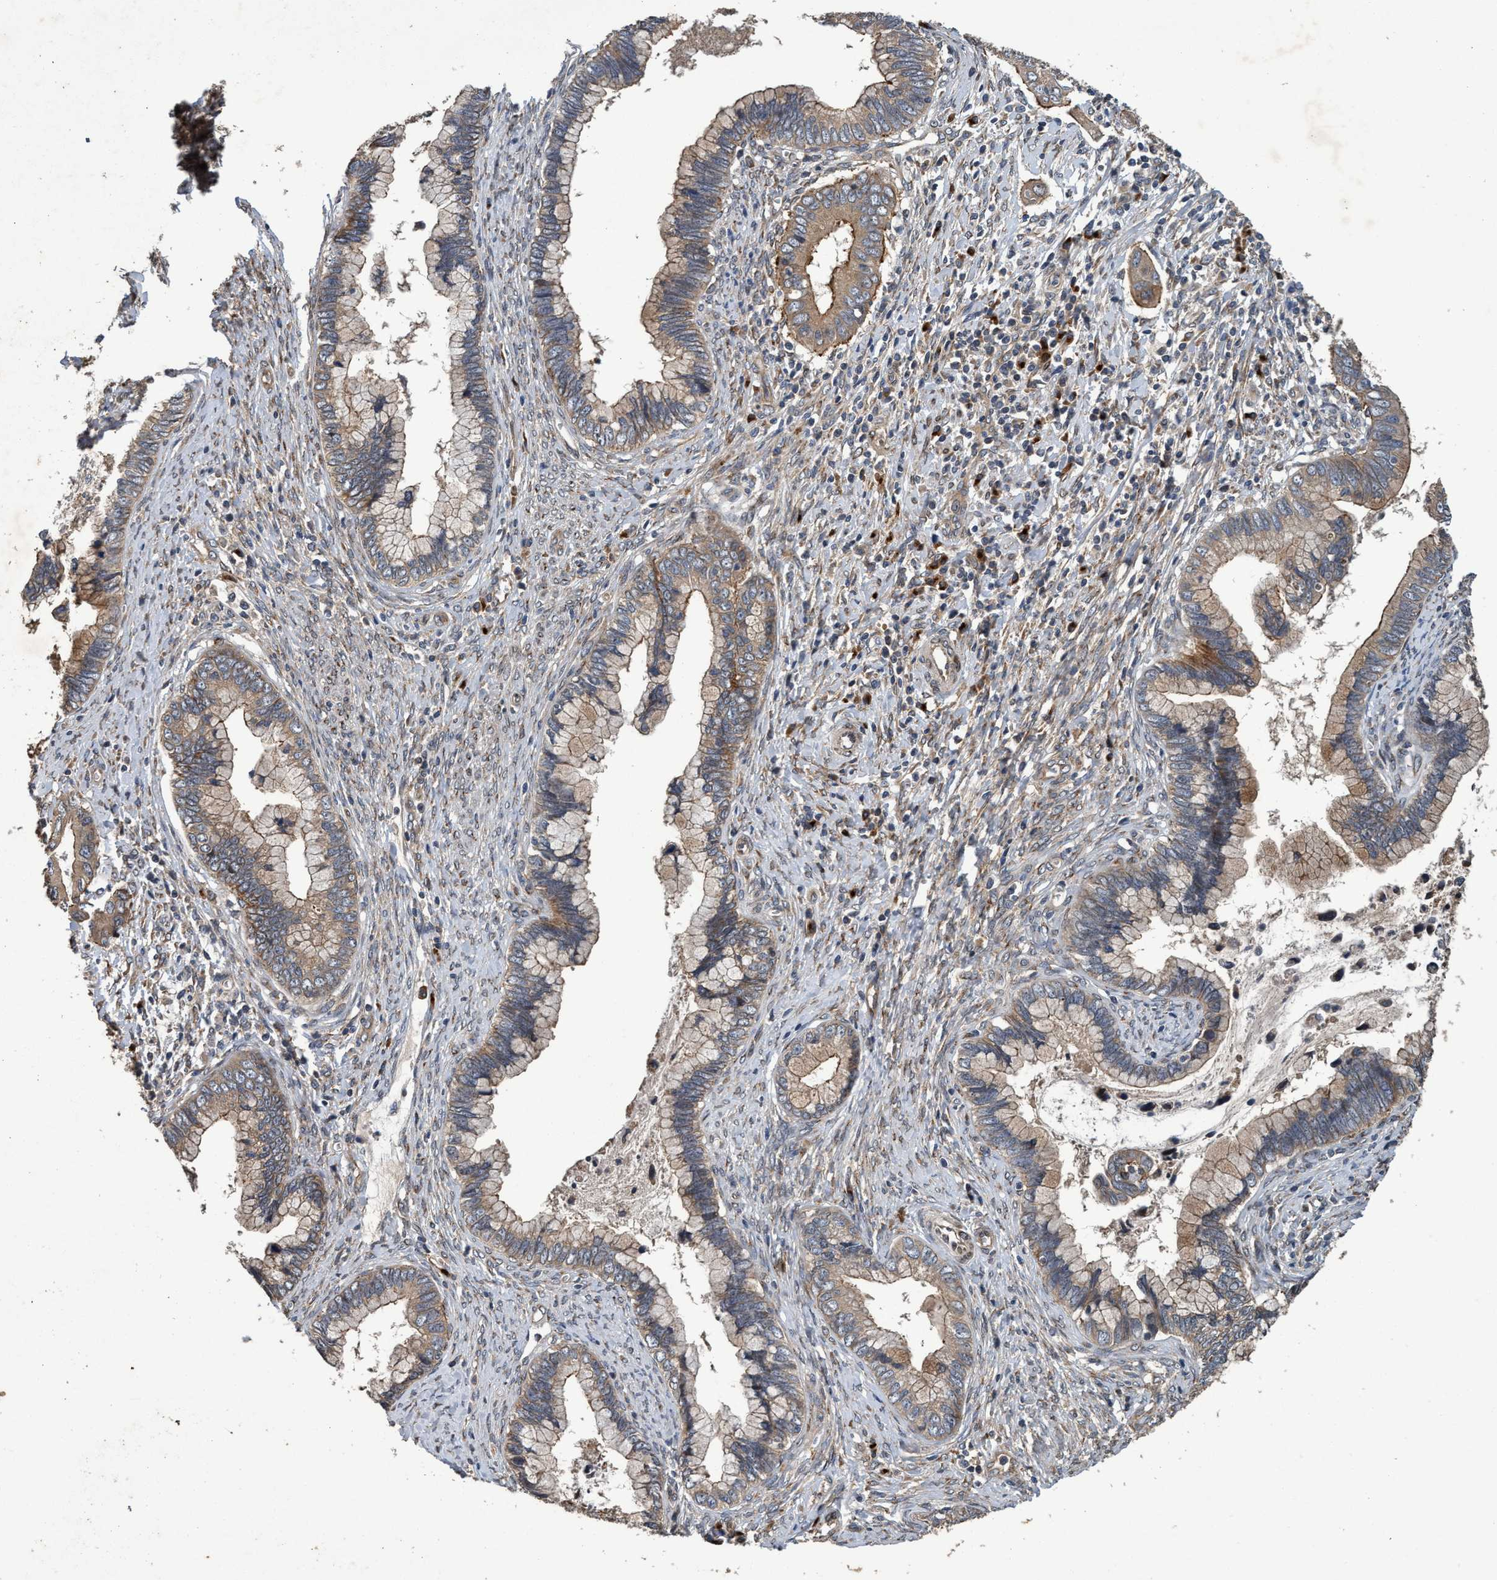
{"staining": {"intensity": "moderate", "quantity": "<25%", "location": "cytoplasmic/membranous"}, "tissue": "cervical cancer", "cell_type": "Tumor cells", "image_type": "cancer", "snomed": [{"axis": "morphology", "description": "Adenocarcinoma, NOS"}, {"axis": "topography", "description": "Cervix"}], "caption": "Immunohistochemical staining of cervical cancer displays low levels of moderate cytoplasmic/membranous protein staining in approximately <25% of tumor cells. The staining is performed using DAB (3,3'-diaminobenzidine) brown chromogen to label protein expression. The nuclei are counter-stained blue using hematoxylin.", "gene": "MACC1", "patient": {"sex": "female", "age": 44}}